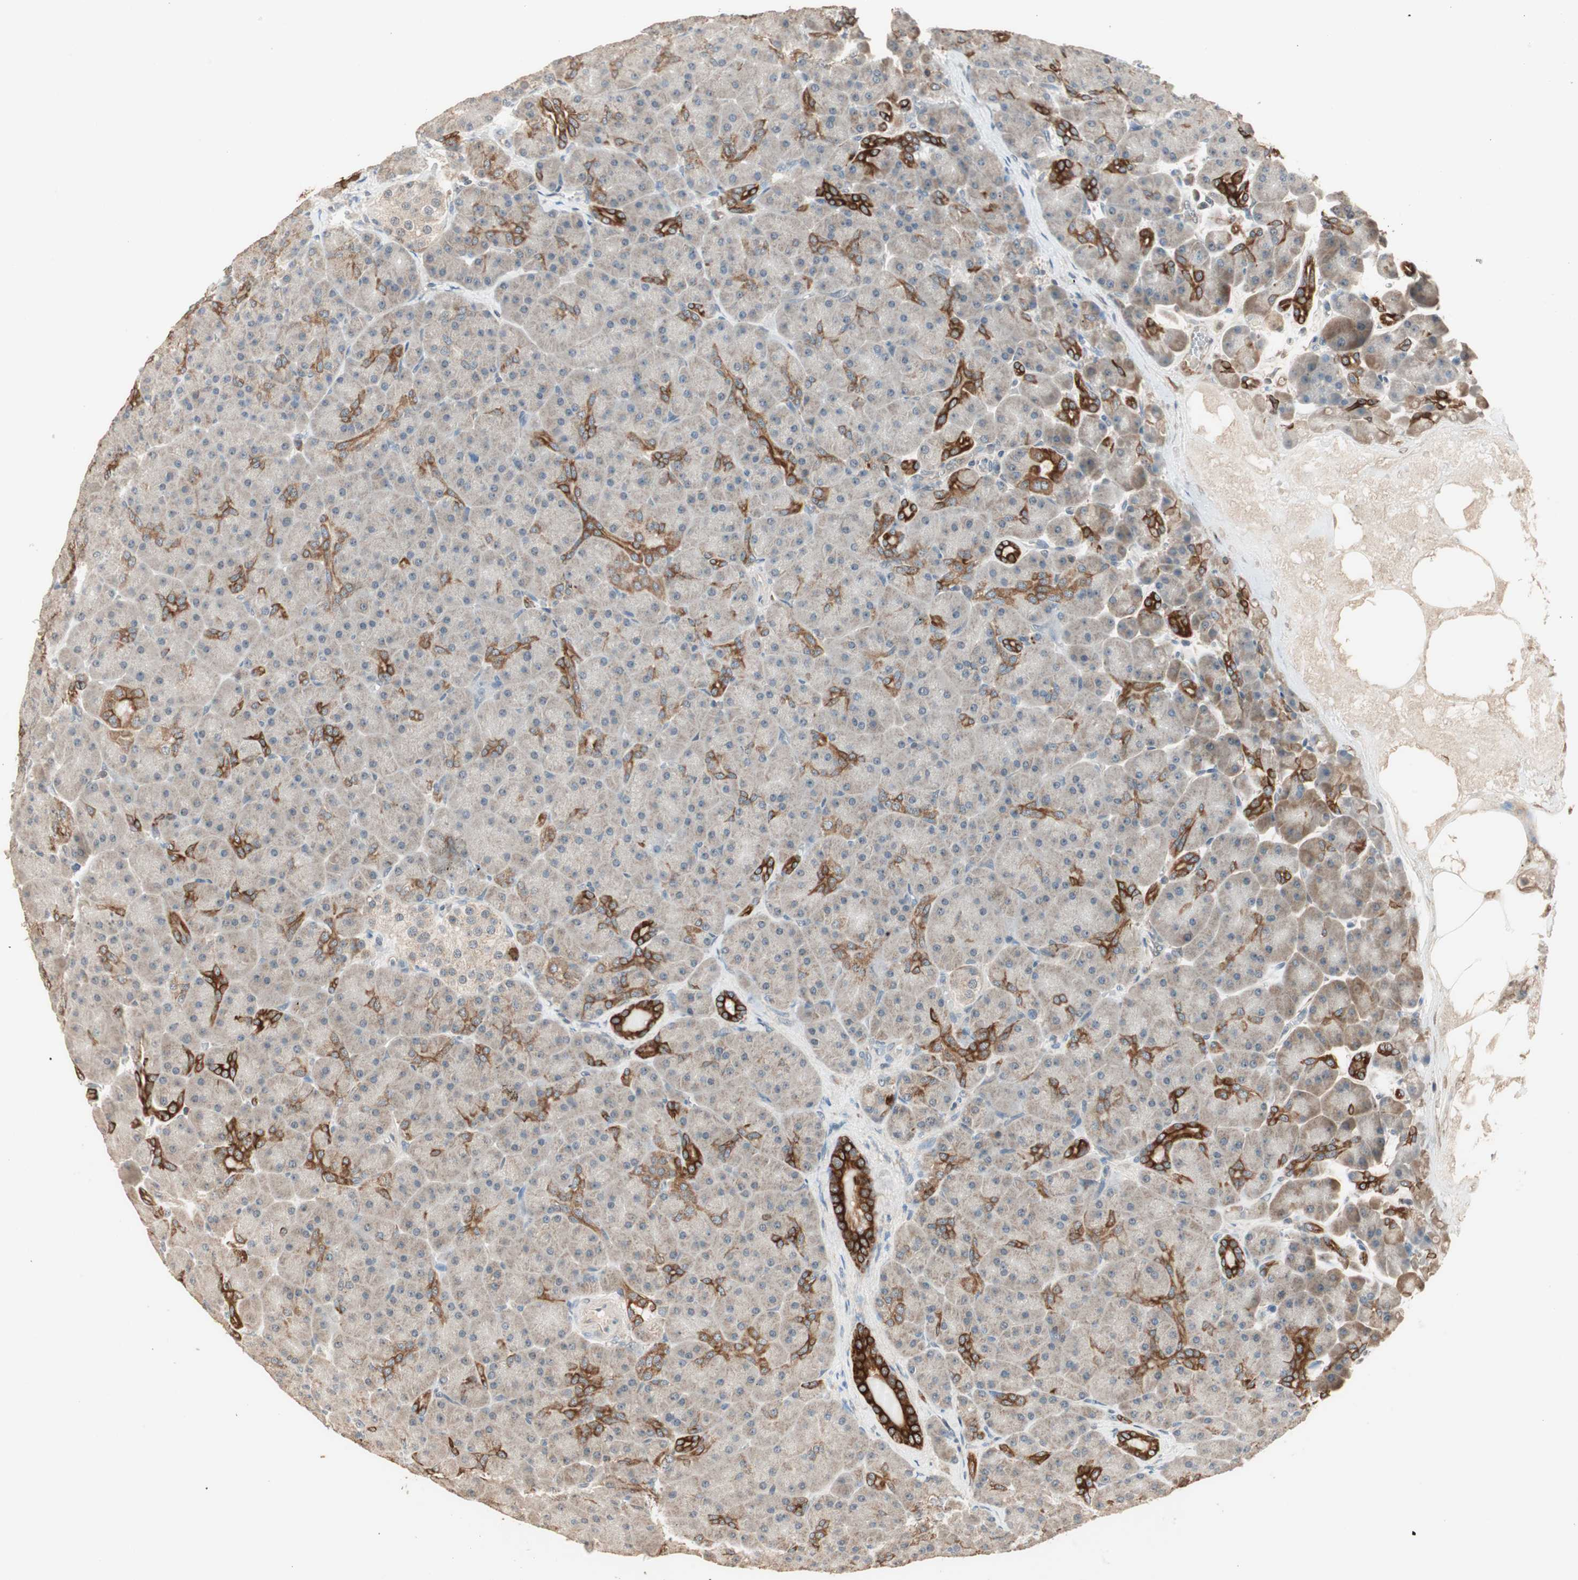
{"staining": {"intensity": "moderate", "quantity": "25%-75%", "location": "cytoplasmic/membranous"}, "tissue": "pancreas", "cell_type": "Exocrine glandular cells", "image_type": "normal", "snomed": [{"axis": "morphology", "description": "Normal tissue, NOS"}, {"axis": "topography", "description": "Pancreas"}], "caption": "Exocrine glandular cells demonstrate medium levels of moderate cytoplasmic/membranous positivity in approximately 25%-75% of cells in unremarkable human pancreas.", "gene": "TRIM21", "patient": {"sex": "male", "age": 66}}